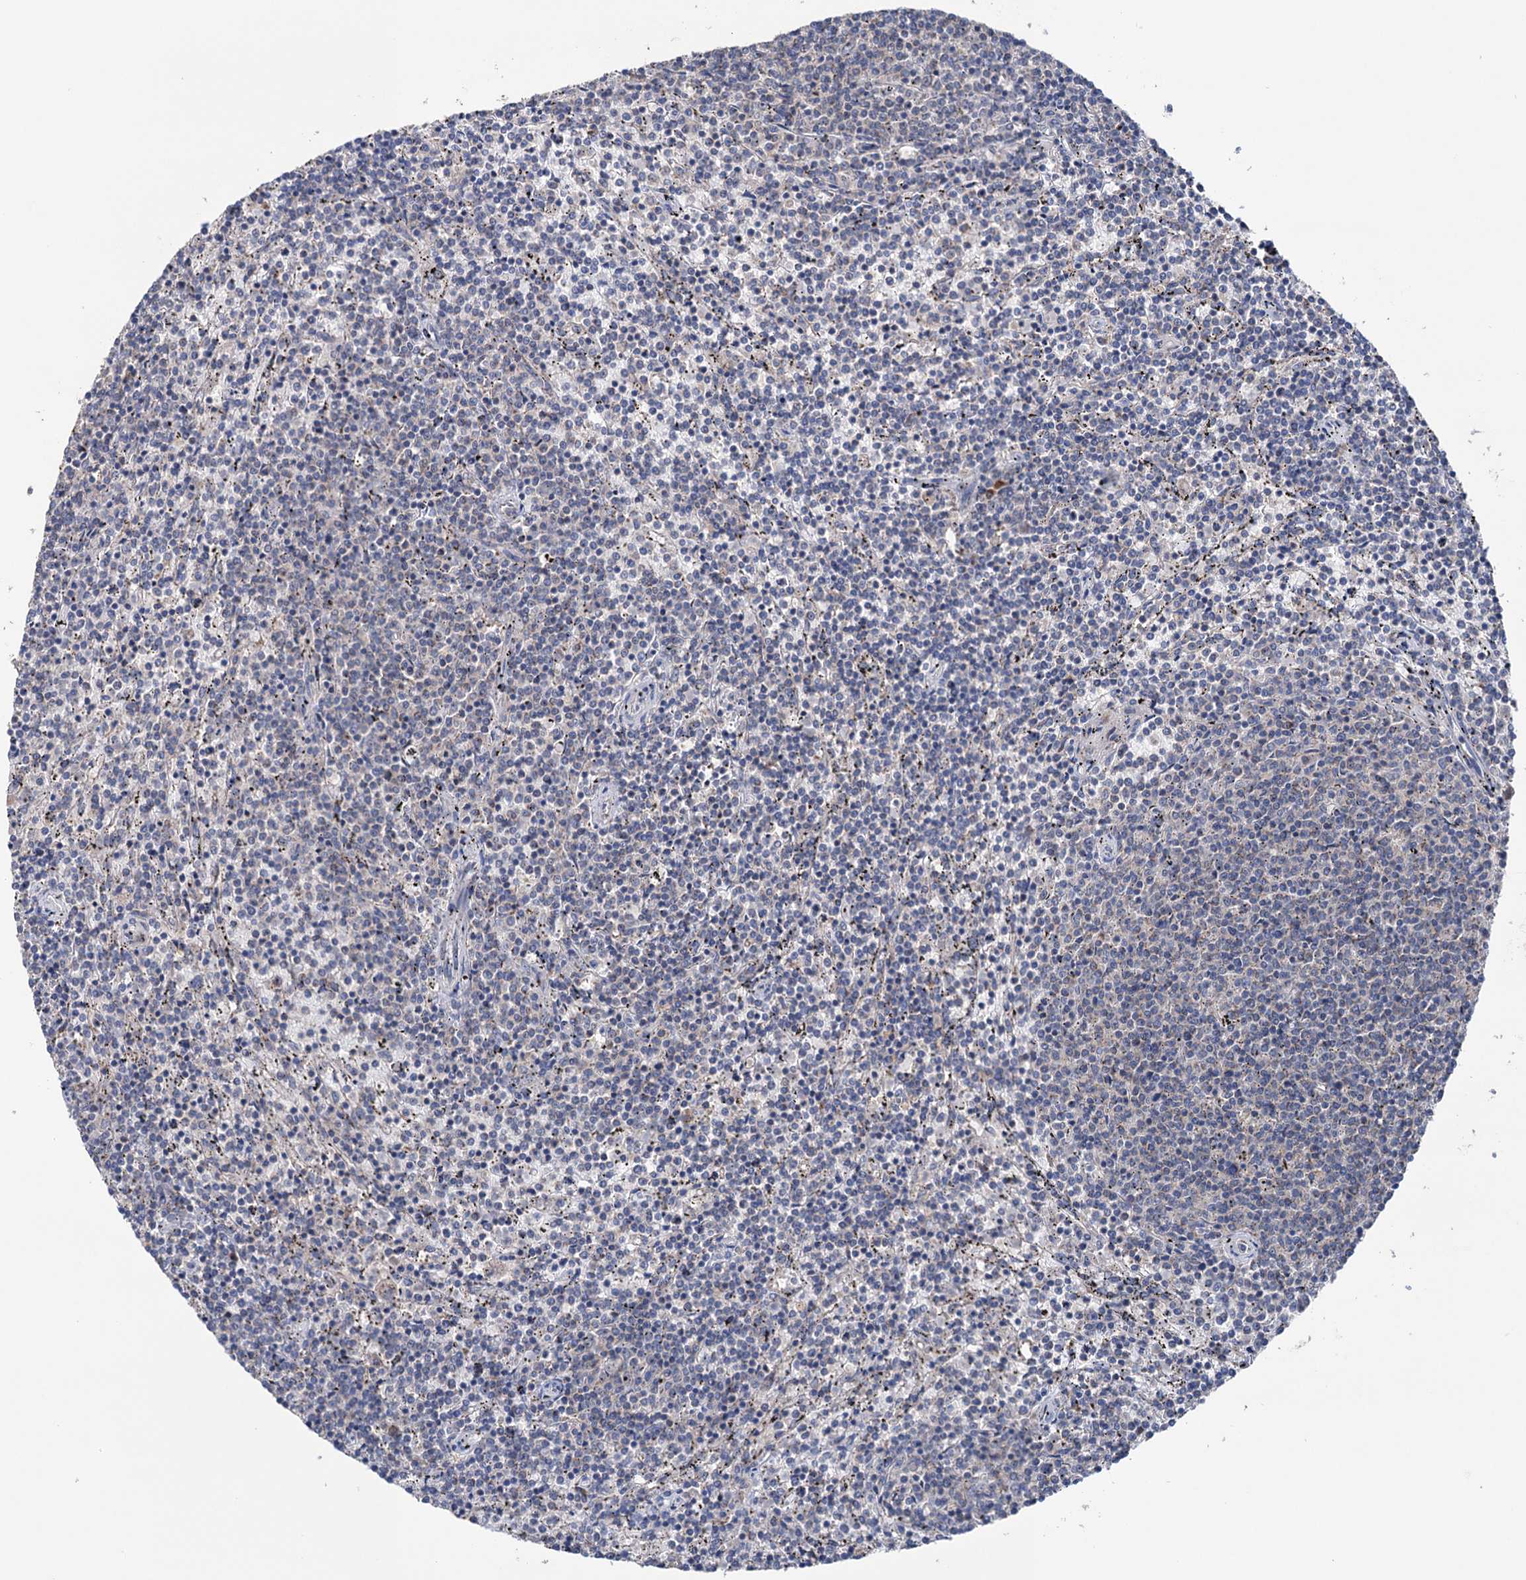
{"staining": {"intensity": "negative", "quantity": "none", "location": "none"}, "tissue": "lymphoma", "cell_type": "Tumor cells", "image_type": "cancer", "snomed": [{"axis": "morphology", "description": "Malignant lymphoma, non-Hodgkin's type, Low grade"}, {"axis": "topography", "description": "Spleen"}], "caption": "IHC histopathology image of neoplastic tissue: human malignant lymphoma, non-Hodgkin's type (low-grade) stained with DAB (3,3'-diaminobenzidine) reveals no significant protein expression in tumor cells. (DAB (3,3'-diaminobenzidine) immunohistochemistry with hematoxylin counter stain).", "gene": "HTR3B", "patient": {"sex": "female", "age": 50}}